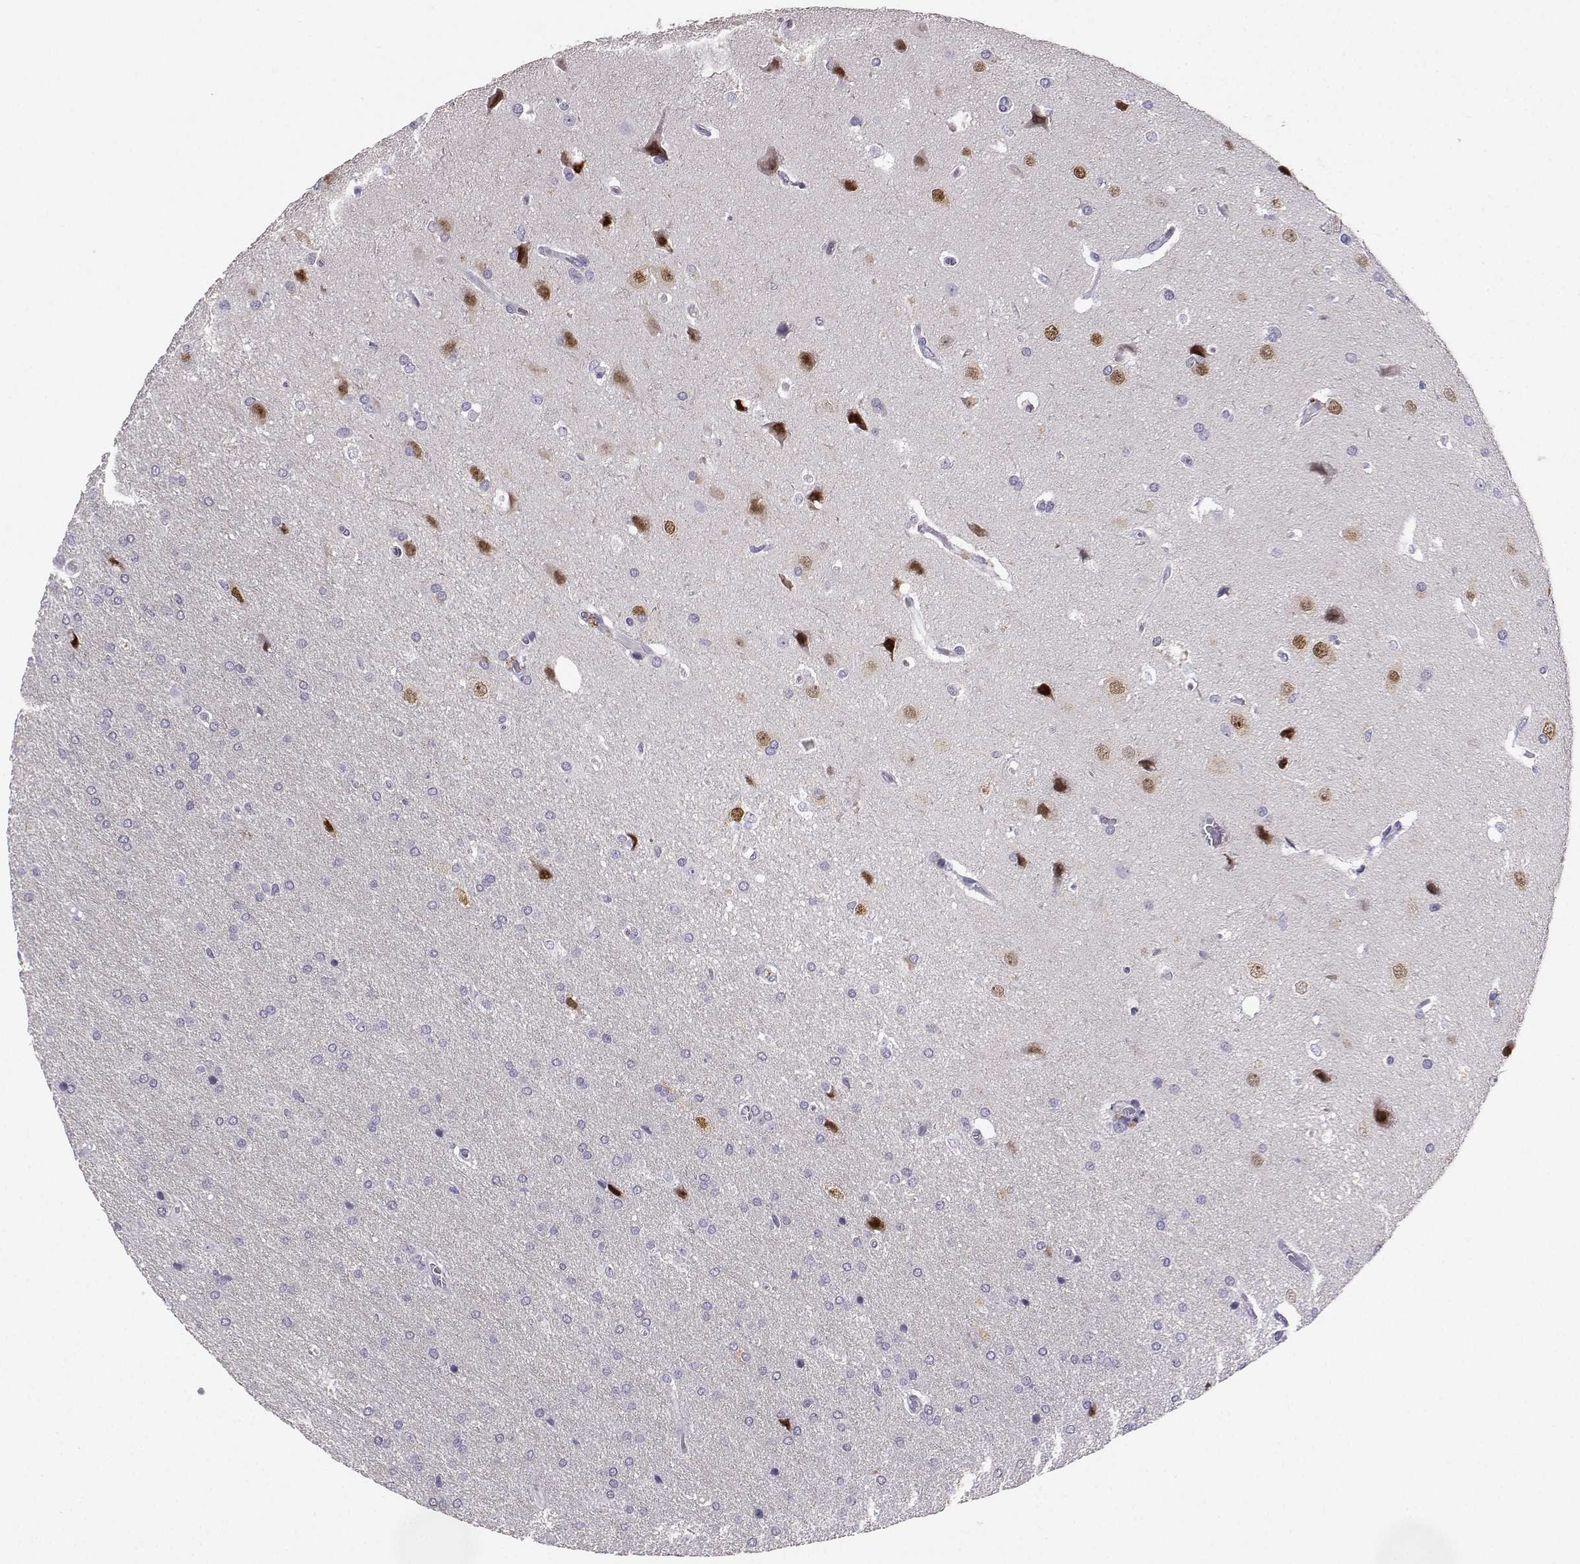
{"staining": {"intensity": "negative", "quantity": "none", "location": "none"}, "tissue": "glioma", "cell_type": "Tumor cells", "image_type": "cancer", "snomed": [{"axis": "morphology", "description": "Glioma, malignant, Low grade"}, {"axis": "topography", "description": "Brain"}], "caption": "Immunohistochemistry micrograph of neoplastic tissue: human glioma stained with DAB (3,3'-diaminobenzidine) exhibits no significant protein expression in tumor cells.", "gene": "TBR1", "patient": {"sex": "female", "age": 32}}